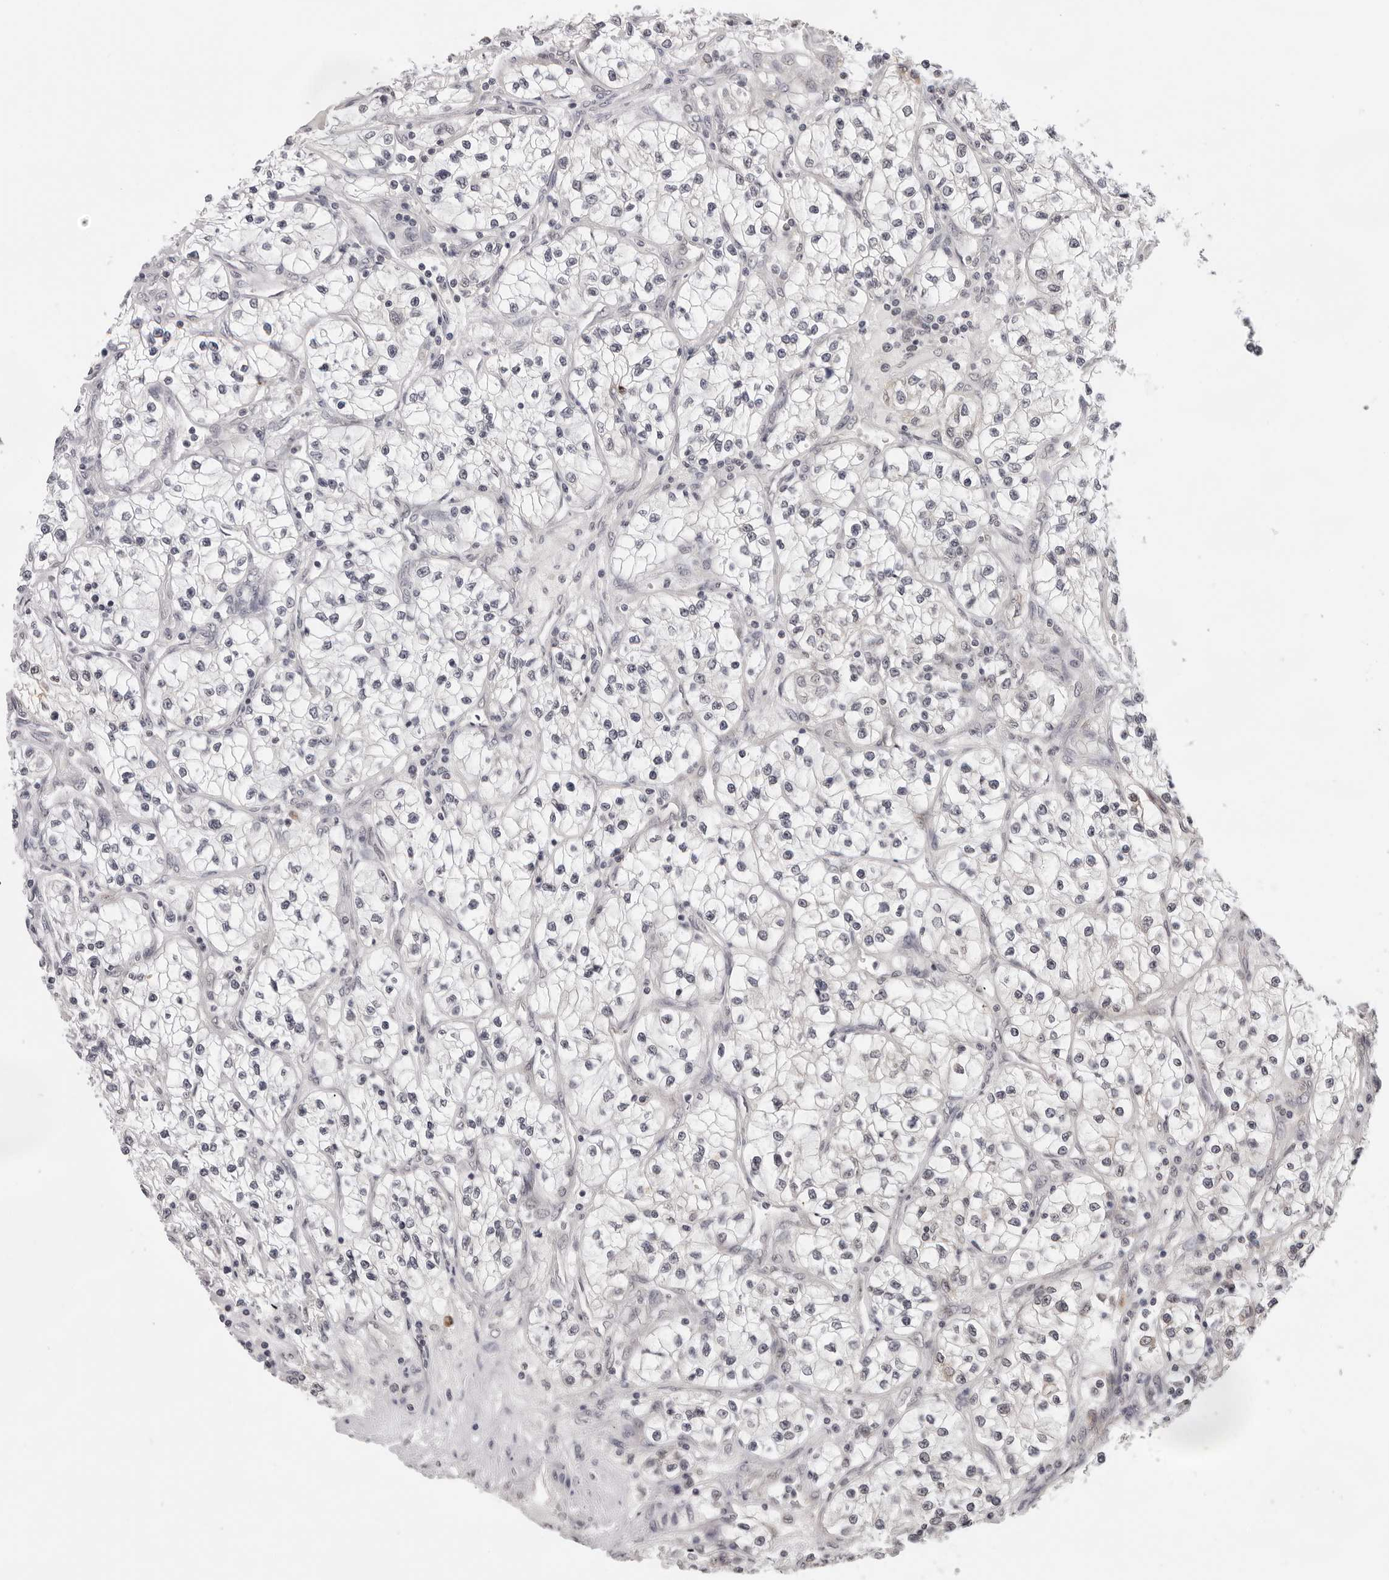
{"staining": {"intensity": "weak", "quantity": "<25%", "location": "cytoplasmic/membranous"}, "tissue": "renal cancer", "cell_type": "Tumor cells", "image_type": "cancer", "snomed": [{"axis": "morphology", "description": "Adenocarcinoma, NOS"}, {"axis": "topography", "description": "Kidney"}], "caption": "The image demonstrates no staining of tumor cells in adenocarcinoma (renal).", "gene": "IL17RA", "patient": {"sex": "female", "age": 57}}